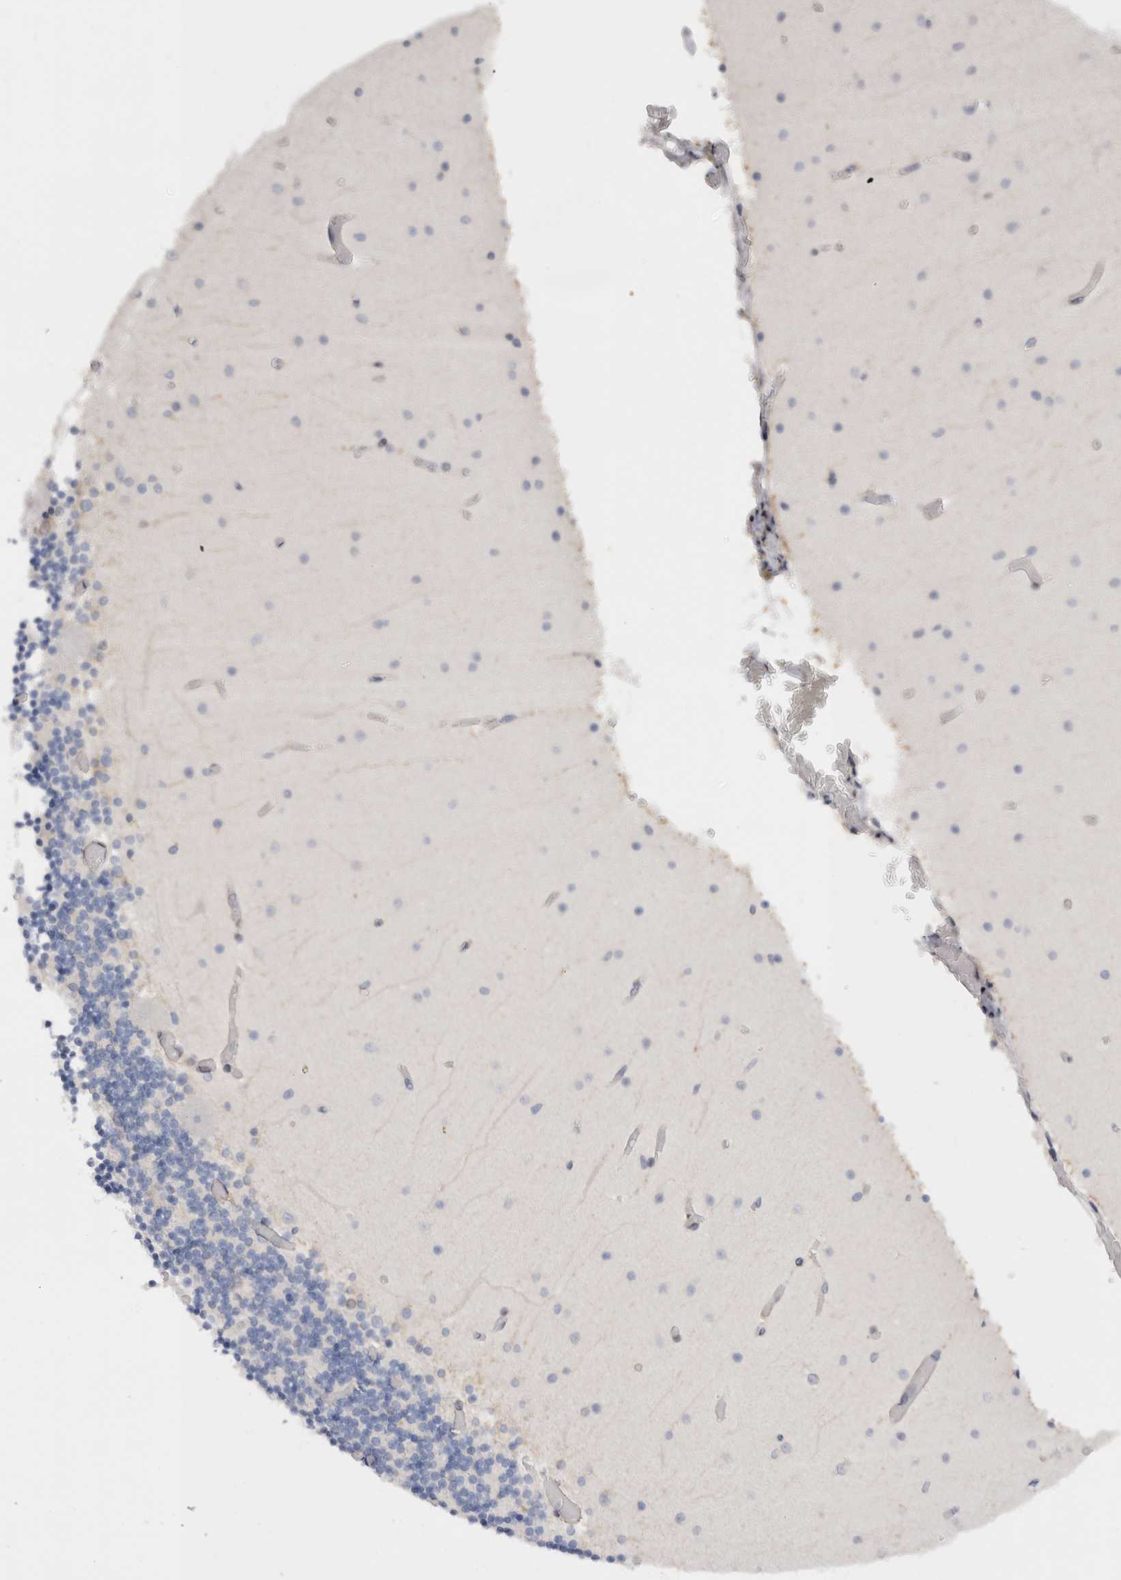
{"staining": {"intensity": "negative", "quantity": "none", "location": "none"}, "tissue": "cerebellum", "cell_type": "Cells in granular layer", "image_type": "normal", "snomed": [{"axis": "morphology", "description": "Normal tissue, NOS"}, {"axis": "topography", "description": "Cerebellum"}], "caption": "This image is of benign cerebellum stained with immunohistochemistry to label a protein in brown with the nuclei are counter-stained blue. There is no staining in cells in granular layer.", "gene": "VCPIP1", "patient": {"sex": "female", "age": 28}}